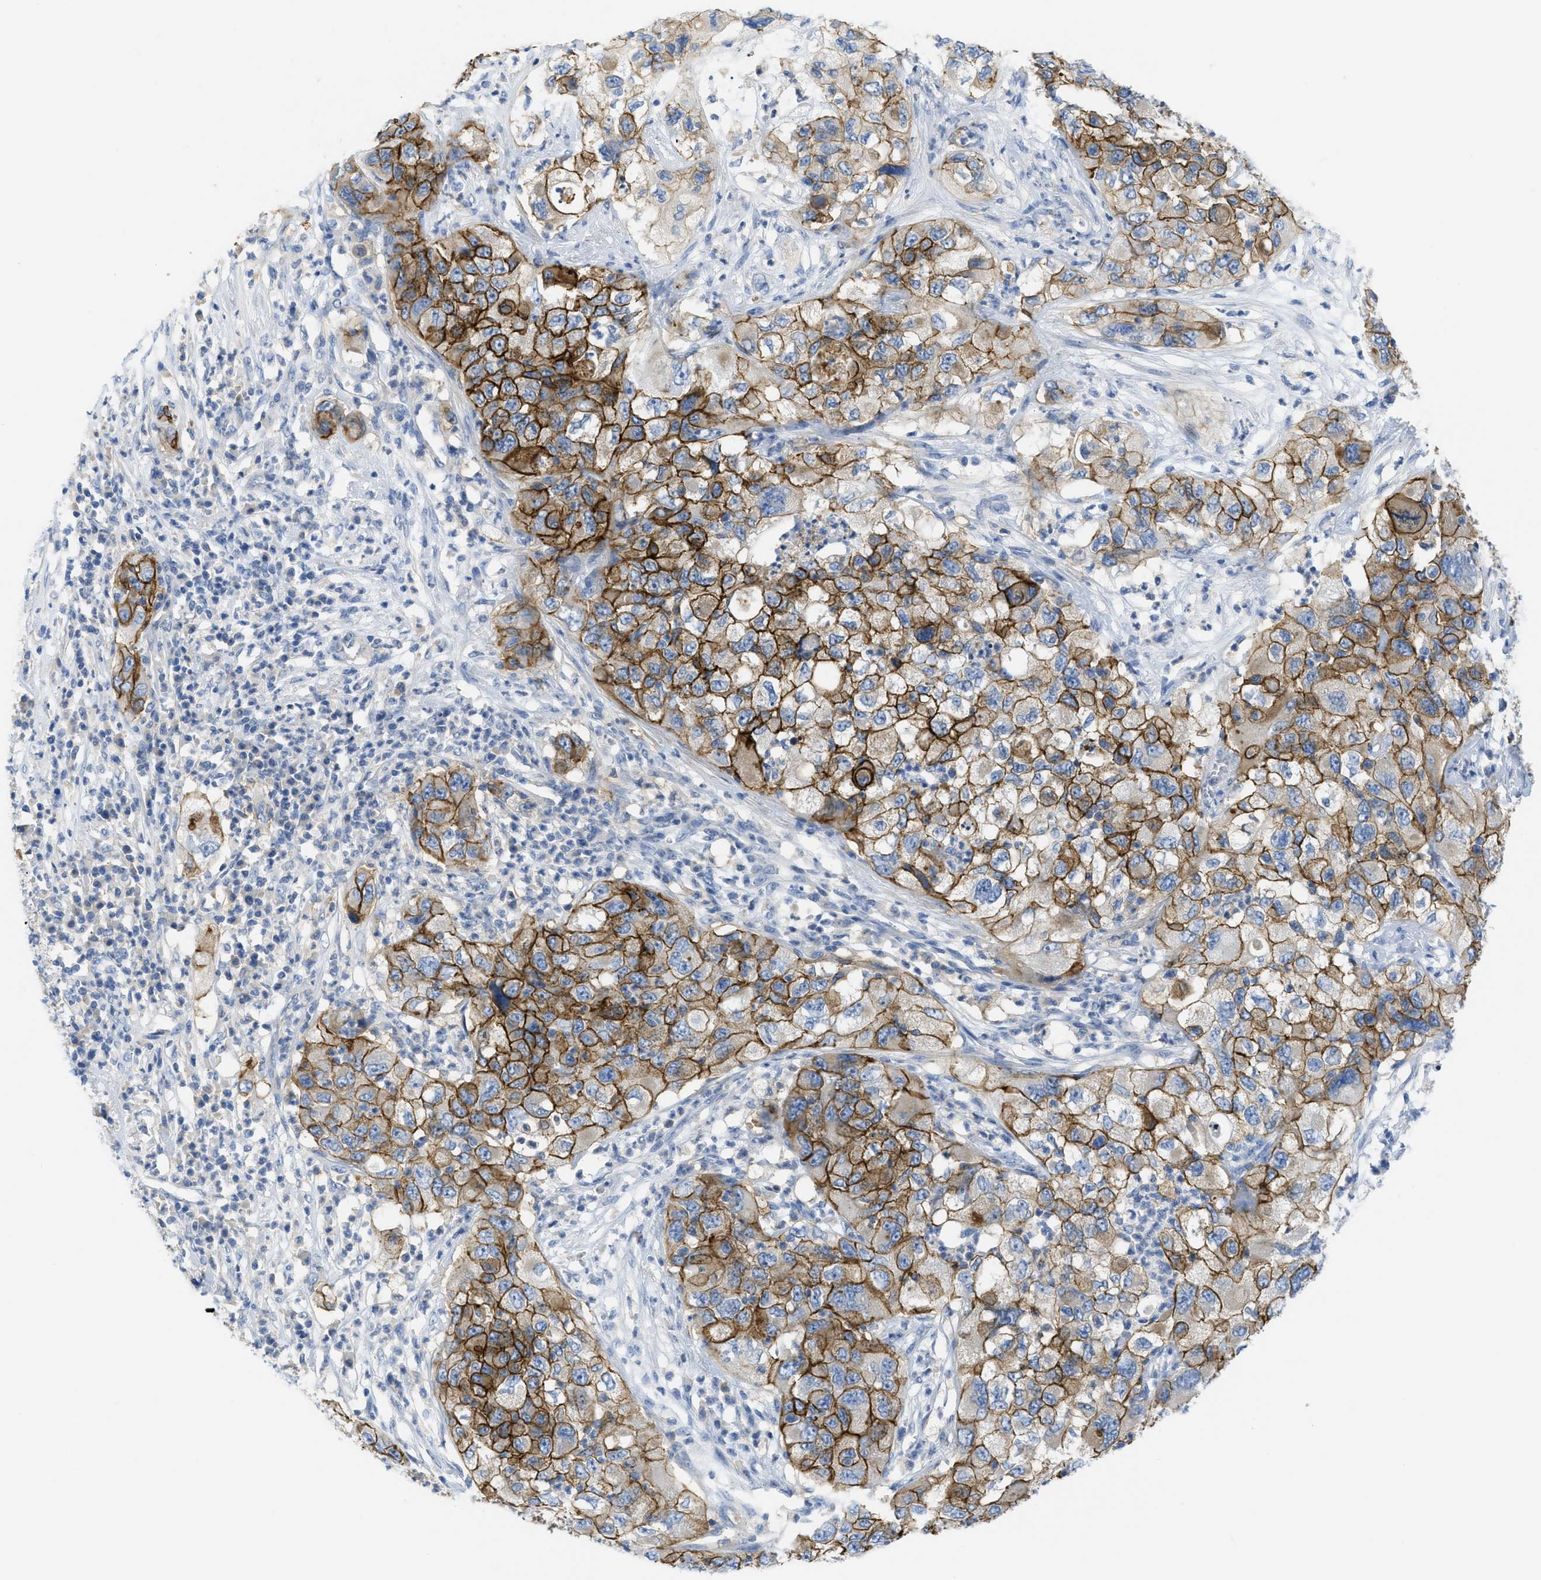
{"staining": {"intensity": "strong", "quantity": ">75%", "location": "cytoplasmic/membranous"}, "tissue": "pancreatic cancer", "cell_type": "Tumor cells", "image_type": "cancer", "snomed": [{"axis": "morphology", "description": "Adenocarcinoma, NOS"}, {"axis": "topography", "description": "Pancreas"}], "caption": "The immunohistochemical stain highlights strong cytoplasmic/membranous staining in tumor cells of pancreatic cancer tissue.", "gene": "CNNM4", "patient": {"sex": "female", "age": 78}}